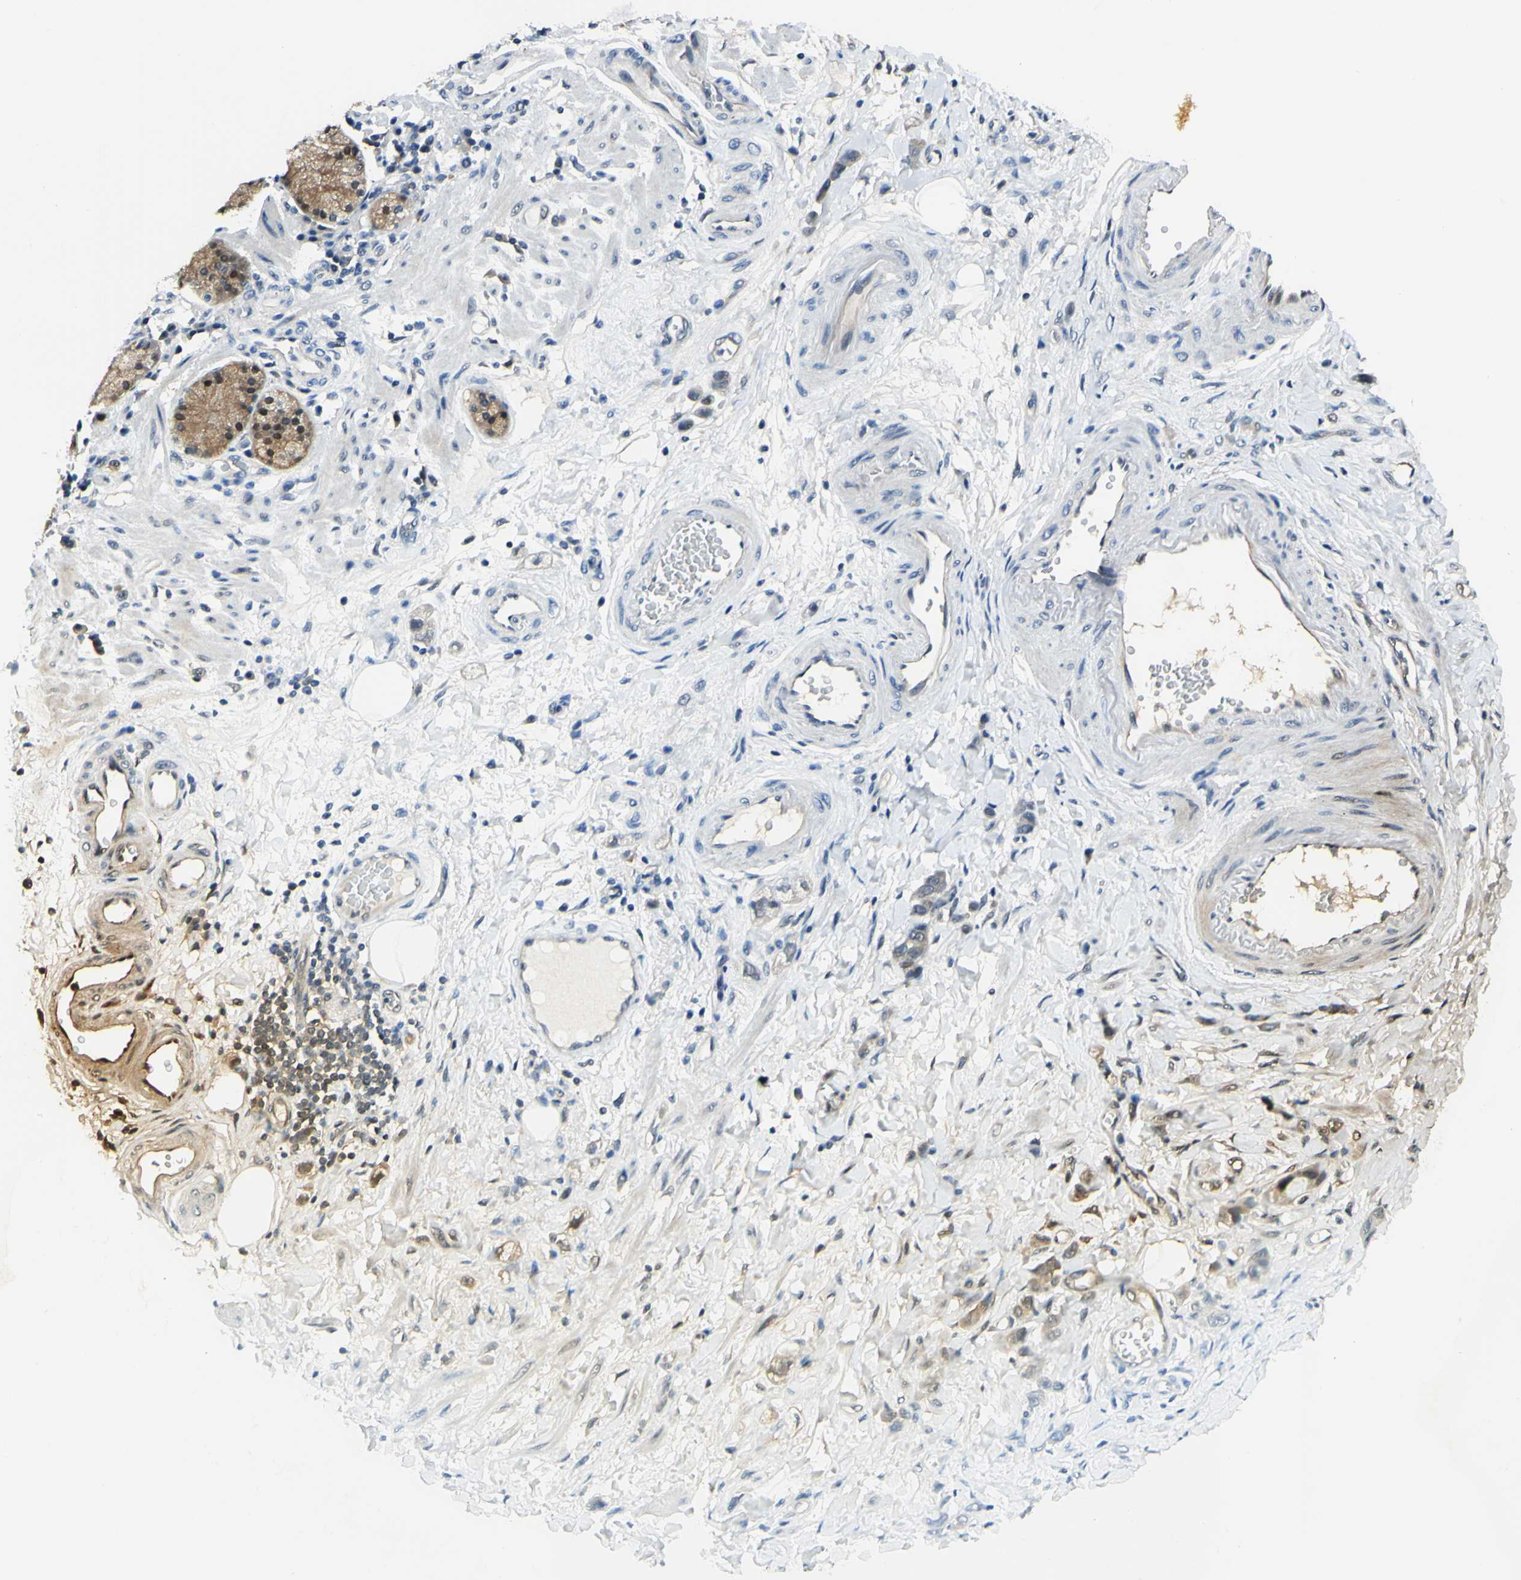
{"staining": {"intensity": "weak", "quantity": ">75%", "location": "cytoplasmic/membranous"}, "tissue": "stomach cancer", "cell_type": "Tumor cells", "image_type": "cancer", "snomed": [{"axis": "morphology", "description": "Adenocarcinoma, NOS"}, {"axis": "topography", "description": "Stomach"}], "caption": "Stomach cancer tissue exhibits weak cytoplasmic/membranous expression in approximately >75% of tumor cells, visualized by immunohistochemistry.", "gene": "PSMD5", "patient": {"sex": "male", "age": 82}}